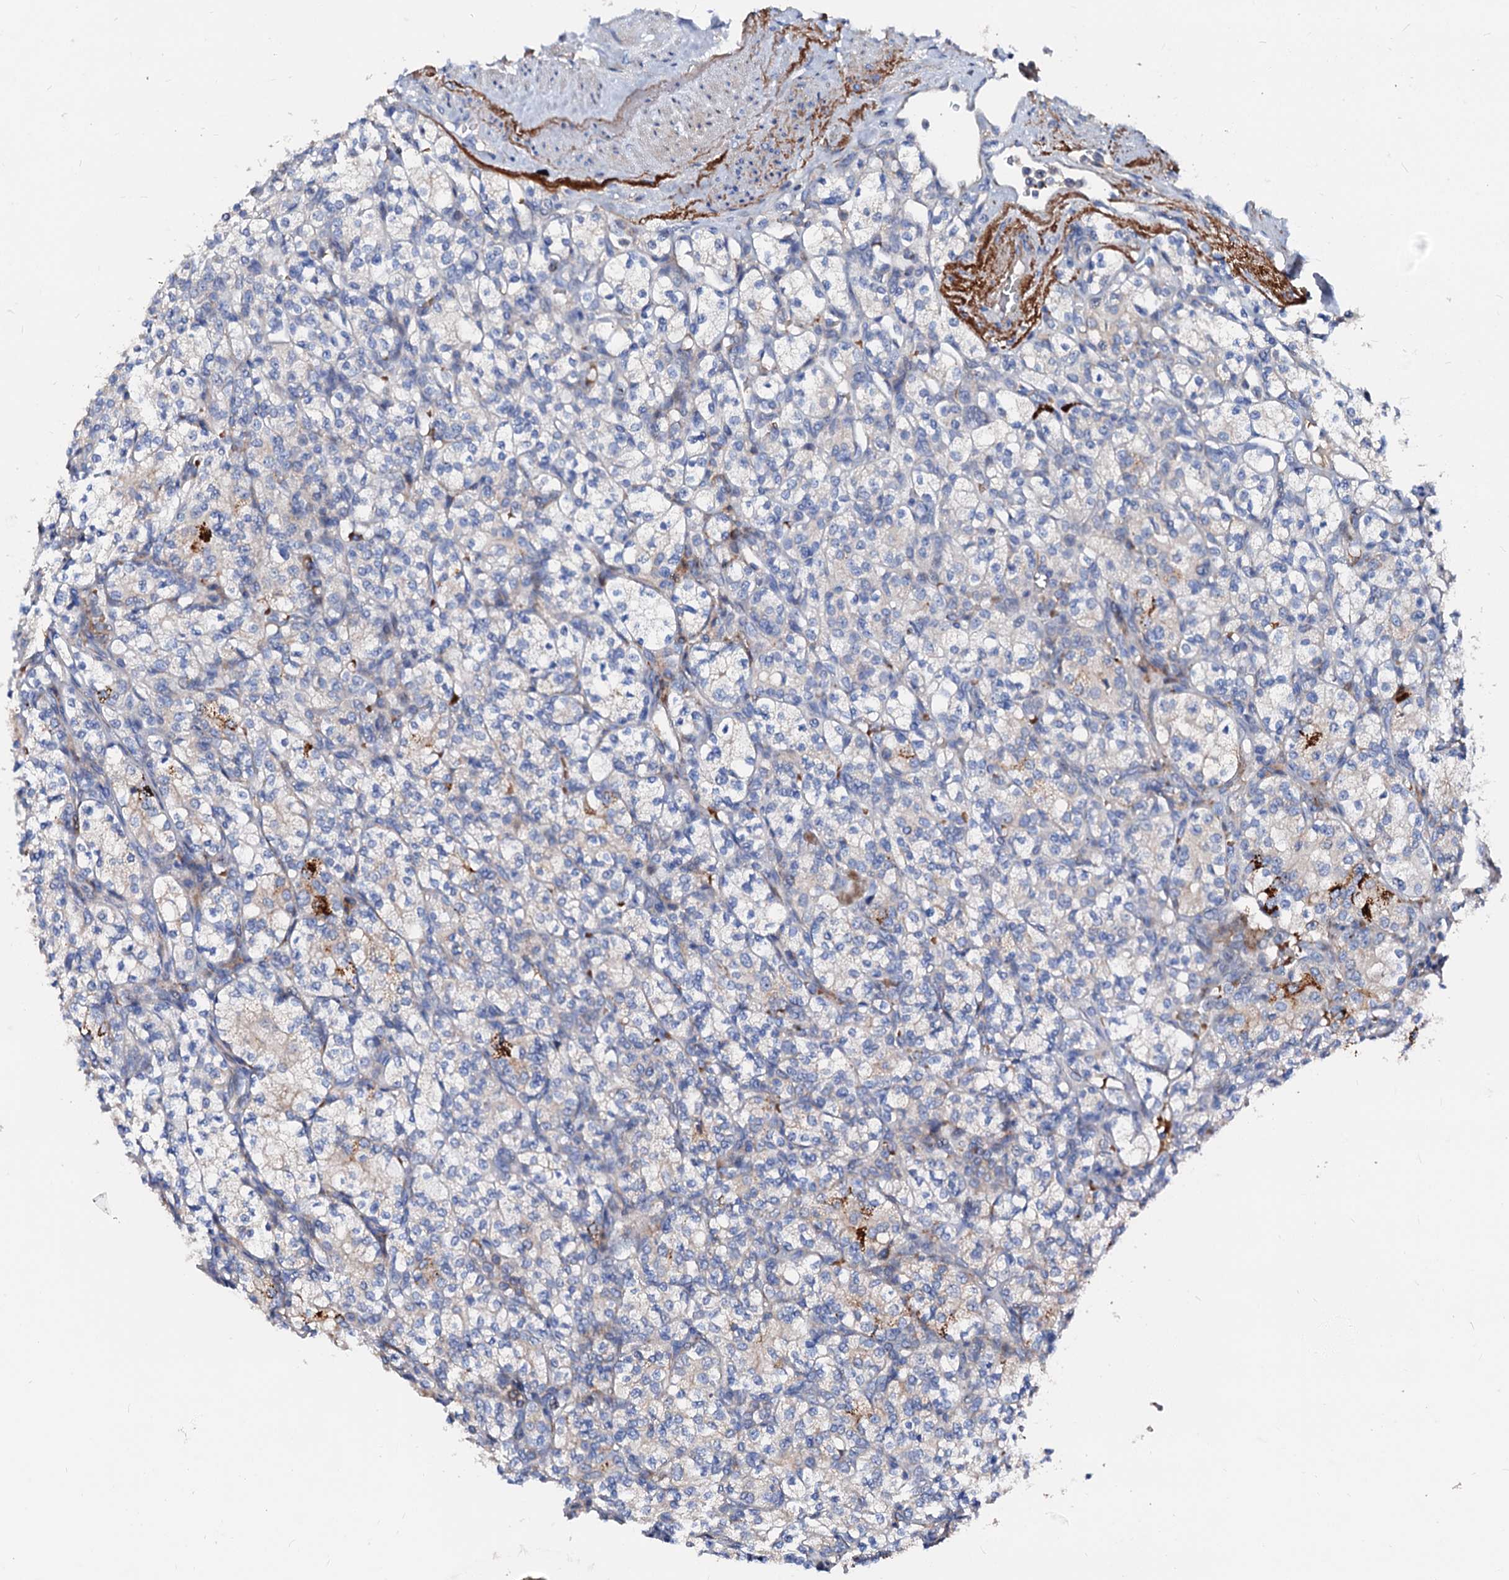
{"staining": {"intensity": "strong", "quantity": "<25%", "location": "cytoplasmic/membranous"}, "tissue": "renal cancer", "cell_type": "Tumor cells", "image_type": "cancer", "snomed": [{"axis": "morphology", "description": "Adenocarcinoma, NOS"}, {"axis": "topography", "description": "Kidney"}], "caption": "This is a histology image of immunohistochemistry (IHC) staining of renal adenocarcinoma, which shows strong expression in the cytoplasmic/membranous of tumor cells.", "gene": "SLC10A7", "patient": {"sex": "male", "age": 77}}